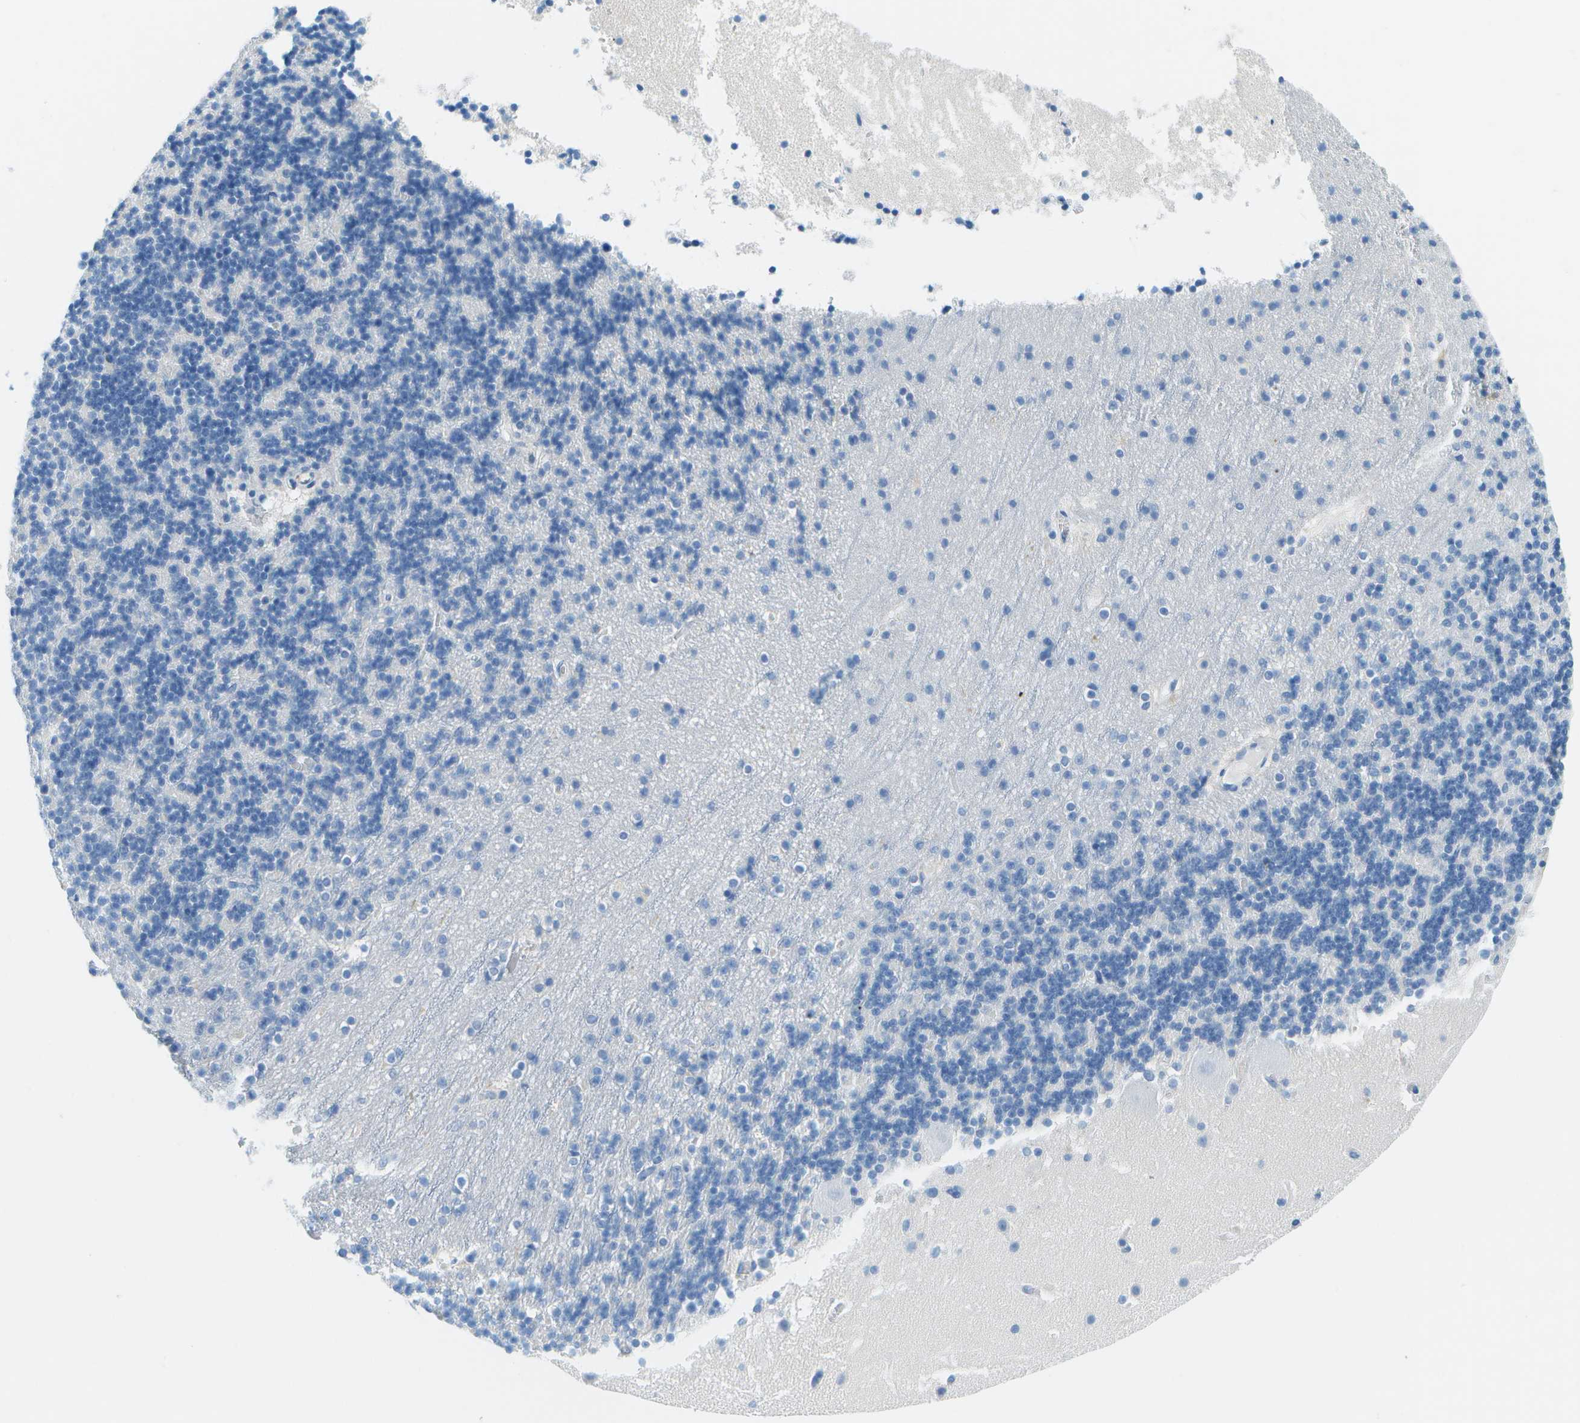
{"staining": {"intensity": "negative", "quantity": "none", "location": "none"}, "tissue": "cerebellum", "cell_type": "Cells in granular layer", "image_type": "normal", "snomed": [{"axis": "morphology", "description": "Normal tissue, NOS"}, {"axis": "topography", "description": "Cerebellum"}], "caption": "A histopathology image of cerebellum stained for a protein exhibits no brown staining in cells in granular layer. (Stains: DAB IHC with hematoxylin counter stain, Microscopy: brightfield microscopy at high magnification).", "gene": "CDHR2", "patient": {"sex": "male", "age": 45}}